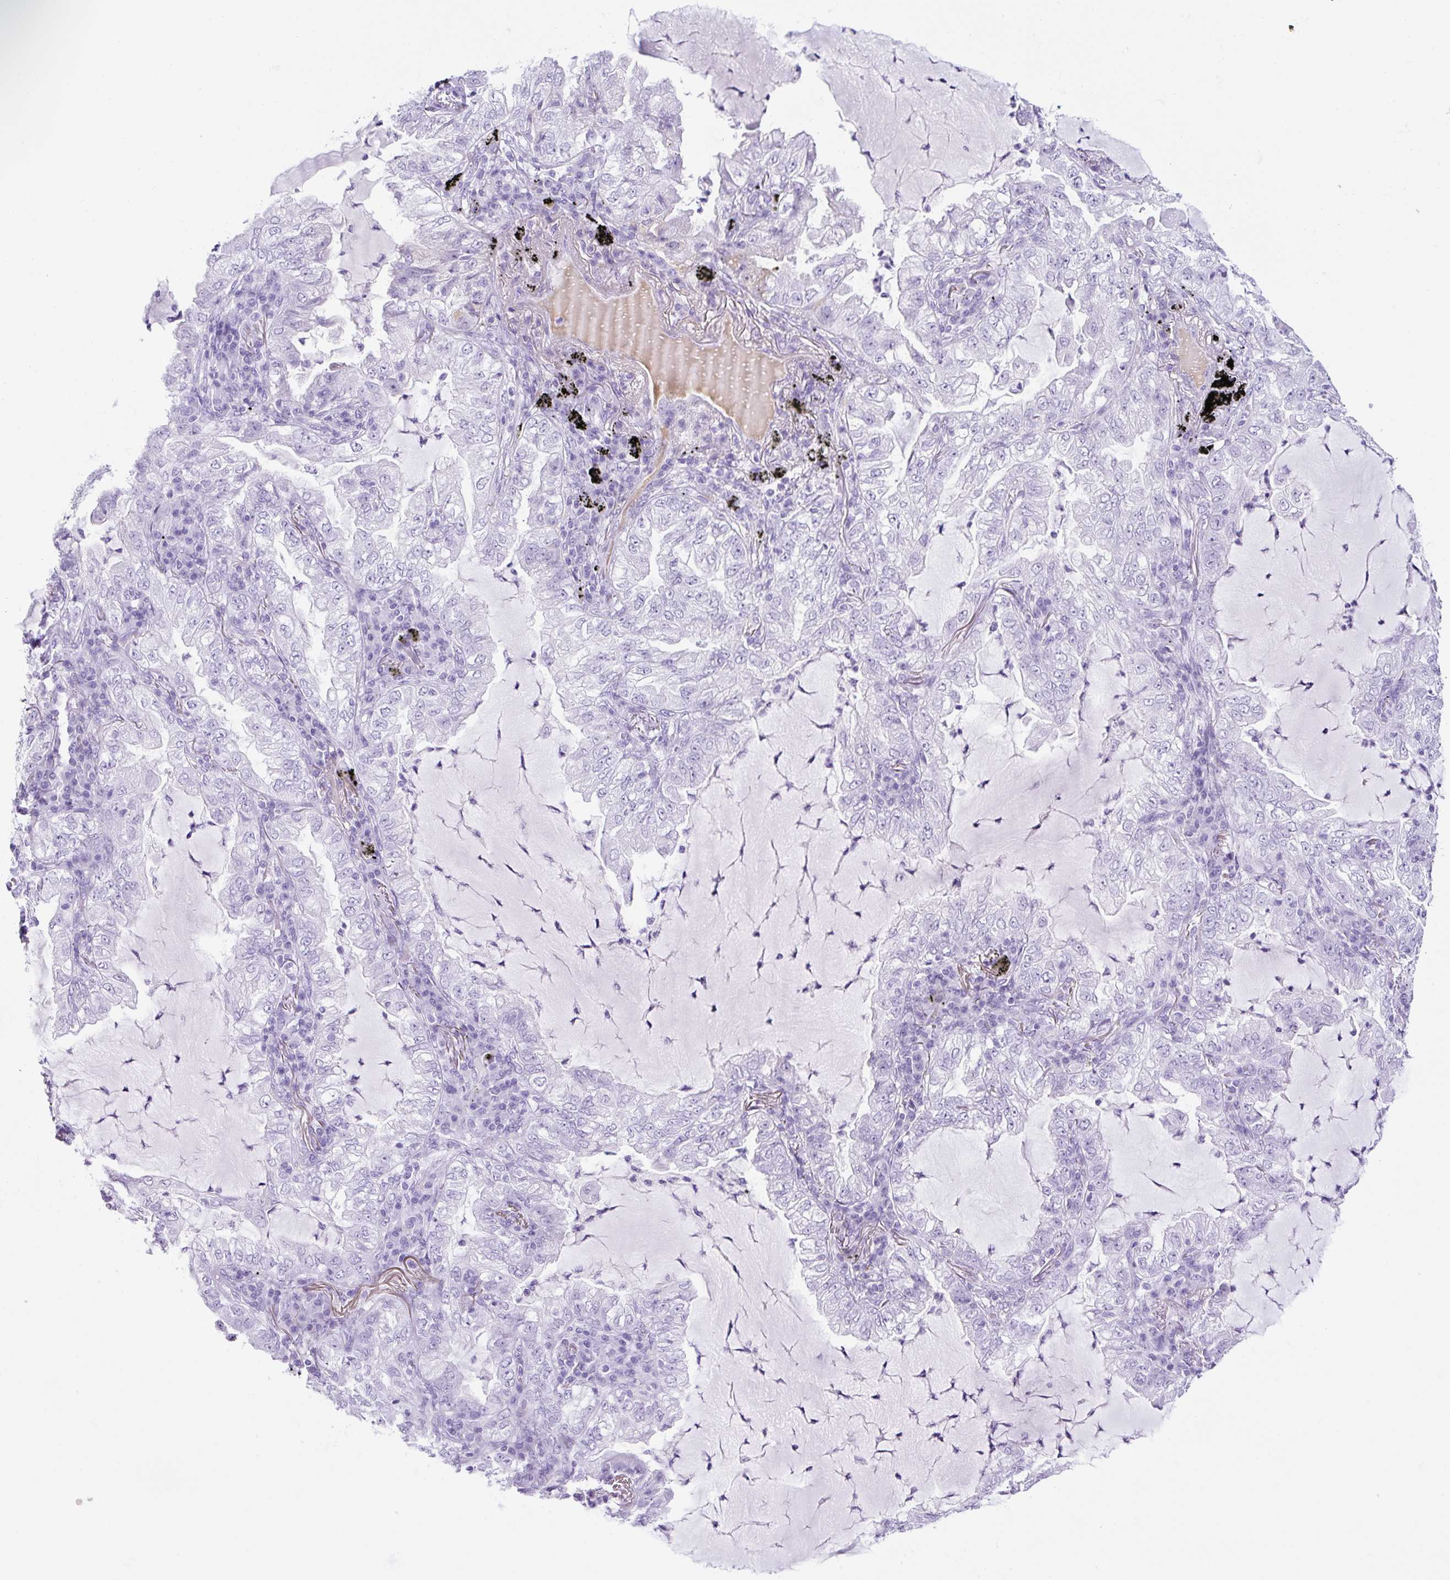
{"staining": {"intensity": "negative", "quantity": "none", "location": "none"}, "tissue": "lung cancer", "cell_type": "Tumor cells", "image_type": "cancer", "snomed": [{"axis": "morphology", "description": "Adenocarcinoma, NOS"}, {"axis": "topography", "description": "Lung"}], "caption": "Protein analysis of lung cancer (adenocarcinoma) demonstrates no significant positivity in tumor cells. (Brightfield microscopy of DAB (3,3'-diaminobenzidine) immunohistochemistry (IHC) at high magnification).", "gene": "TMEM200B", "patient": {"sex": "female", "age": 73}}